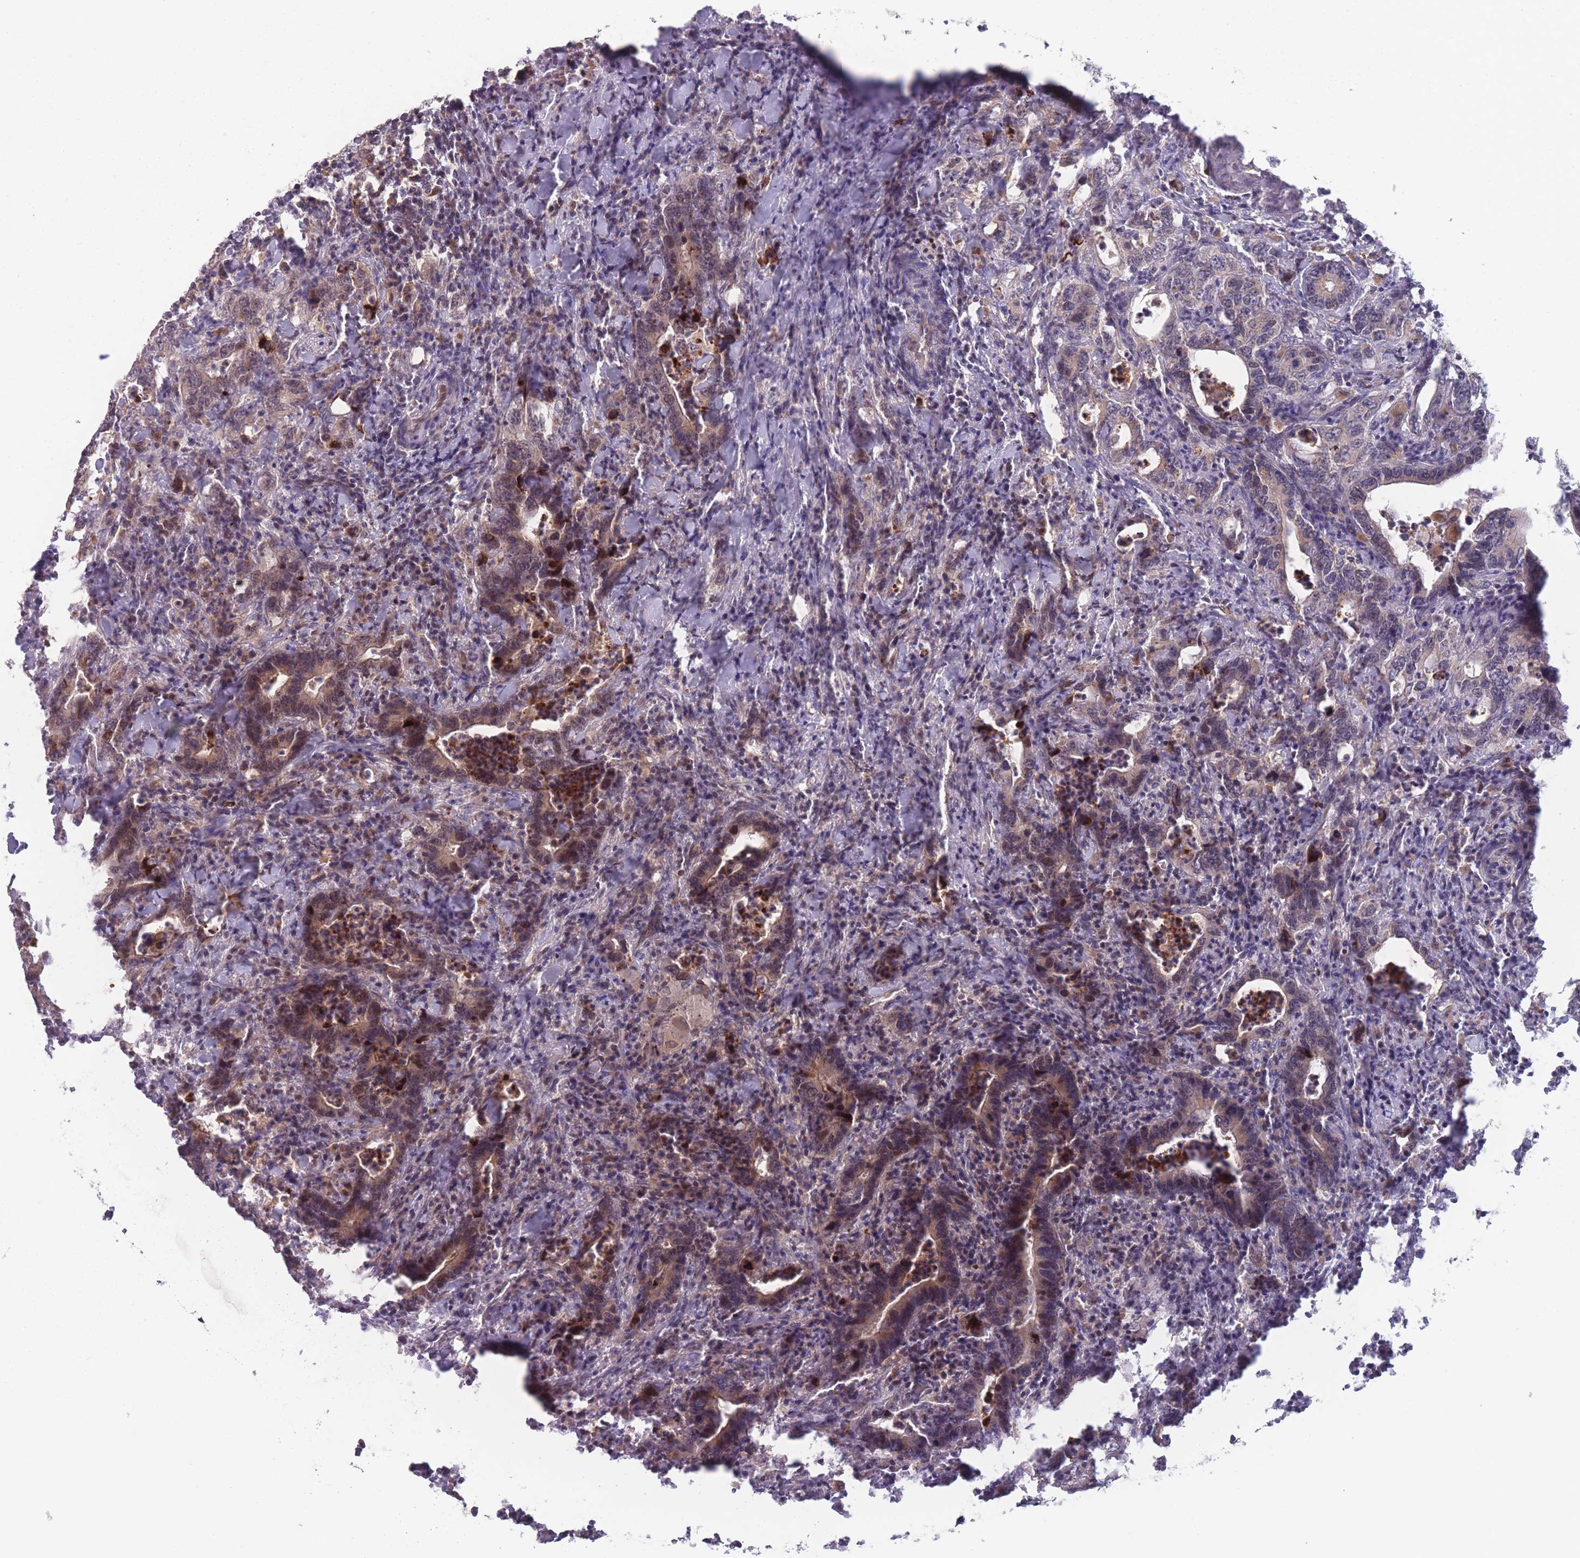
{"staining": {"intensity": "moderate", "quantity": "<25%", "location": "cytoplasmic/membranous"}, "tissue": "colorectal cancer", "cell_type": "Tumor cells", "image_type": "cancer", "snomed": [{"axis": "morphology", "description": "Adenocarcinoma, NOS"}, {"axis": "topography", "description": "Colon"}], "caption": "IHC (DAB (3,3'-diaminobenzidine)) staining of human adenocarcinoma (colorectal) demonstrates moderate cytoplasmic/membranous protein positivity in about <25% of tumor cells.", "gene": "TMEM232", "patient": {"sex": "female", "age": 75}}